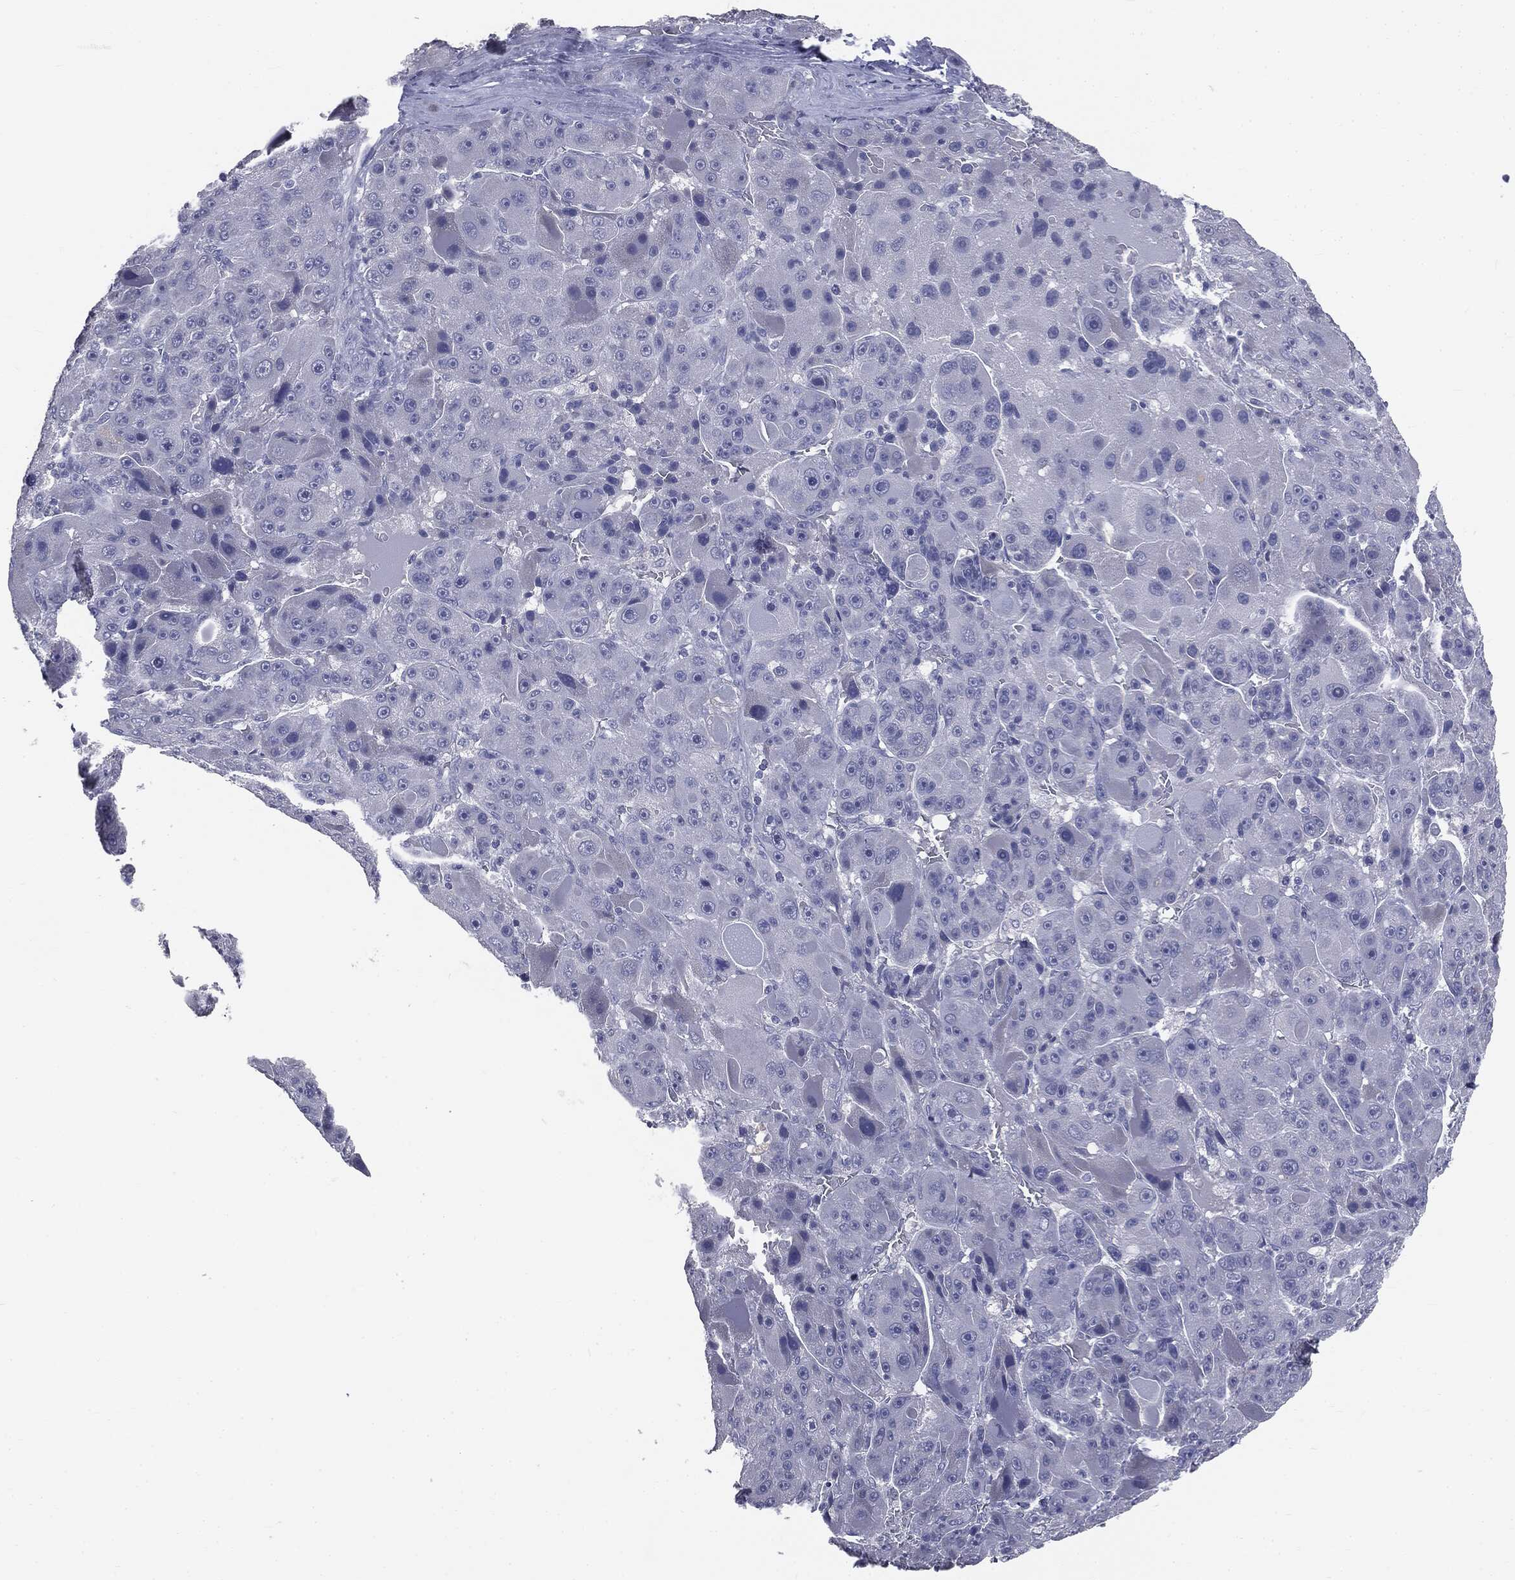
{"staining": {"intensity": "negative", "quantity": "none", "location": "none"}, "tissue": "liver cancer", "cell_type": "Tumor cells", "image_type": "cancer", "snomed": [{"axis": "morphology", "description": "Carcinoma, Hepatocellular, NOS"}, {"axis": "topography", "description": "Liver"}], "caption": "This is an immunohistochemistry (IHC) image of liver hepatocellular carcinoma. There is no expression in tumor cells.", "gene": "AFP", "patient": {"sex": "male", "age": 76}}